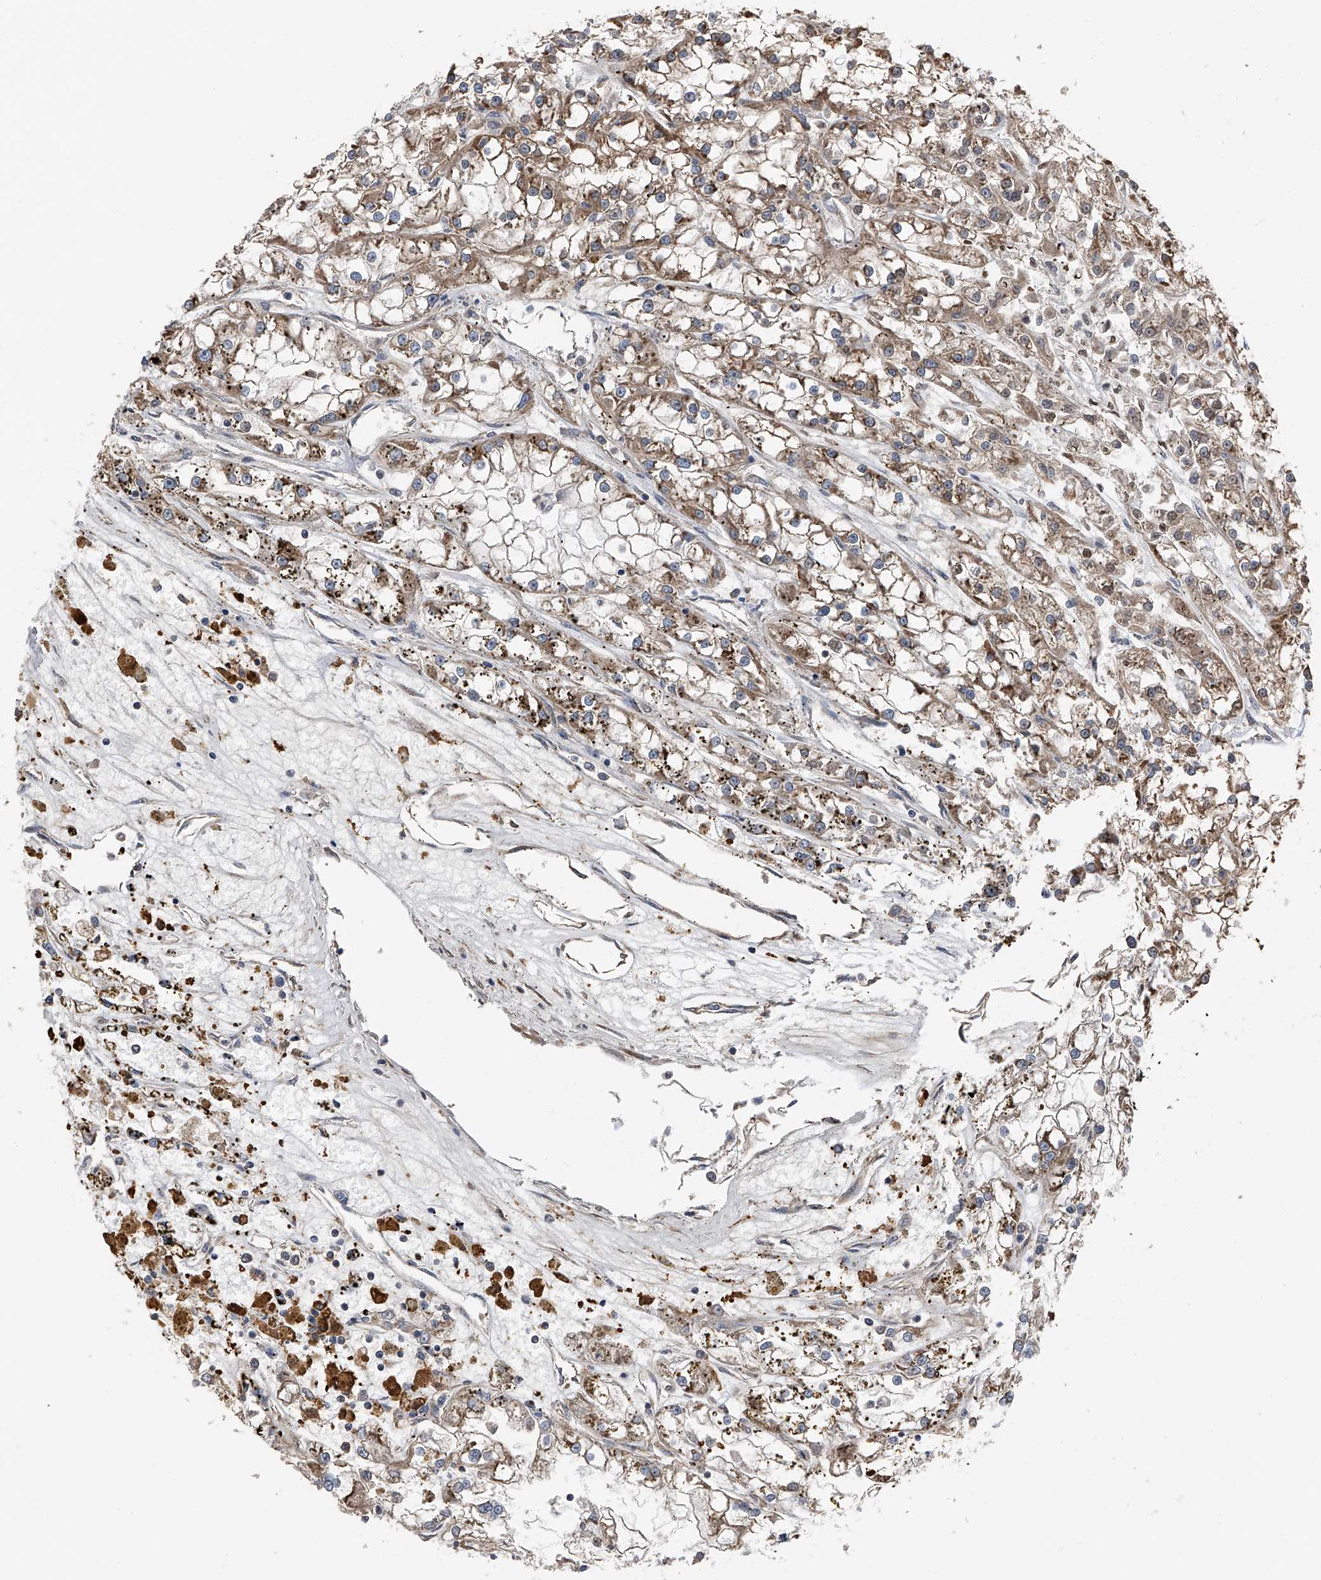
{"staining": {"intensity": "weak", "quantity": ">75%", "location": "cytoplasmic/membranous"}, "tissue": "renal cancer", "cell_type": "Tumor cells", "image_type": "cancer", "snomed": [{"axis": "morphology", "description": "Adenocarcinoma, NOS"}, {"axis": "topography", "description": "Kidney"}], "caption": "IHC of human renal cancer reveals low levels of weak cytoplasmic/membranous positivity in approximately >75% of tumor cells. The staining is performed using DAB (3,3'-diaminobenzidine) brown chromogen to label protein expression. The nuclei are counter-stained blue using hematoxylin.", "gene": "KCNJ2", "patient": {"sex": "female", "age": 52}}